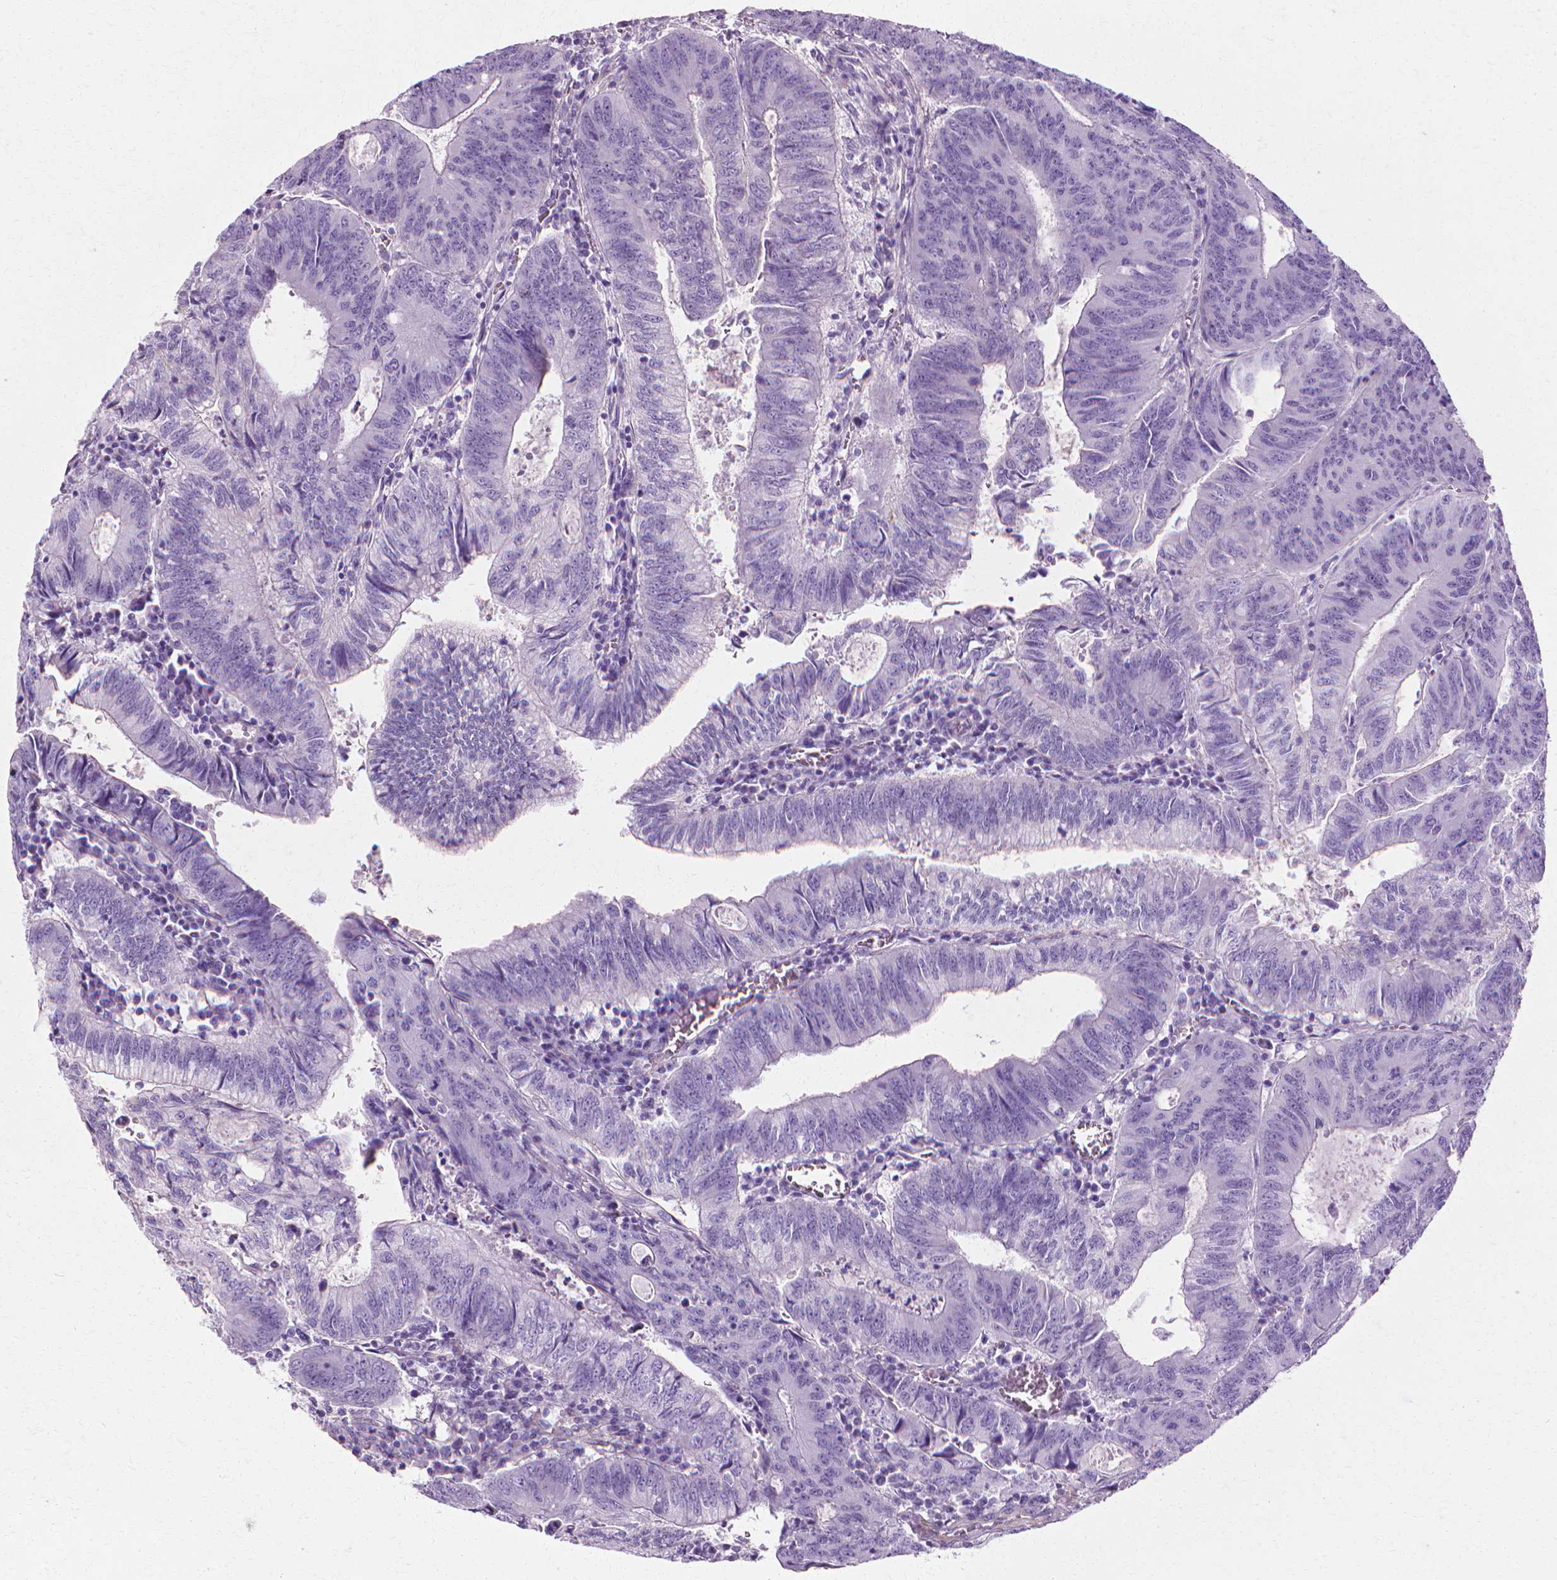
{"staining": {"intensity": "negative", "quantity": "none", "location": "none"}, "tissue": "colorectal cancer", "cell_type": "Tumor cells", "image_type": "cancer", "snomed": [{"axis": "morphology", "description": "Adenocarcinoma, NOS"}, {"axis": "topography", "description": "Colon"}], "caption": "DAB immunohistochemical staining of colorectal cancer (adenocarcinoma) demonstrates no significant expression in tumor cells.", "gene": "CFAP157", "patient": {"sex": "male", "age": 67}}